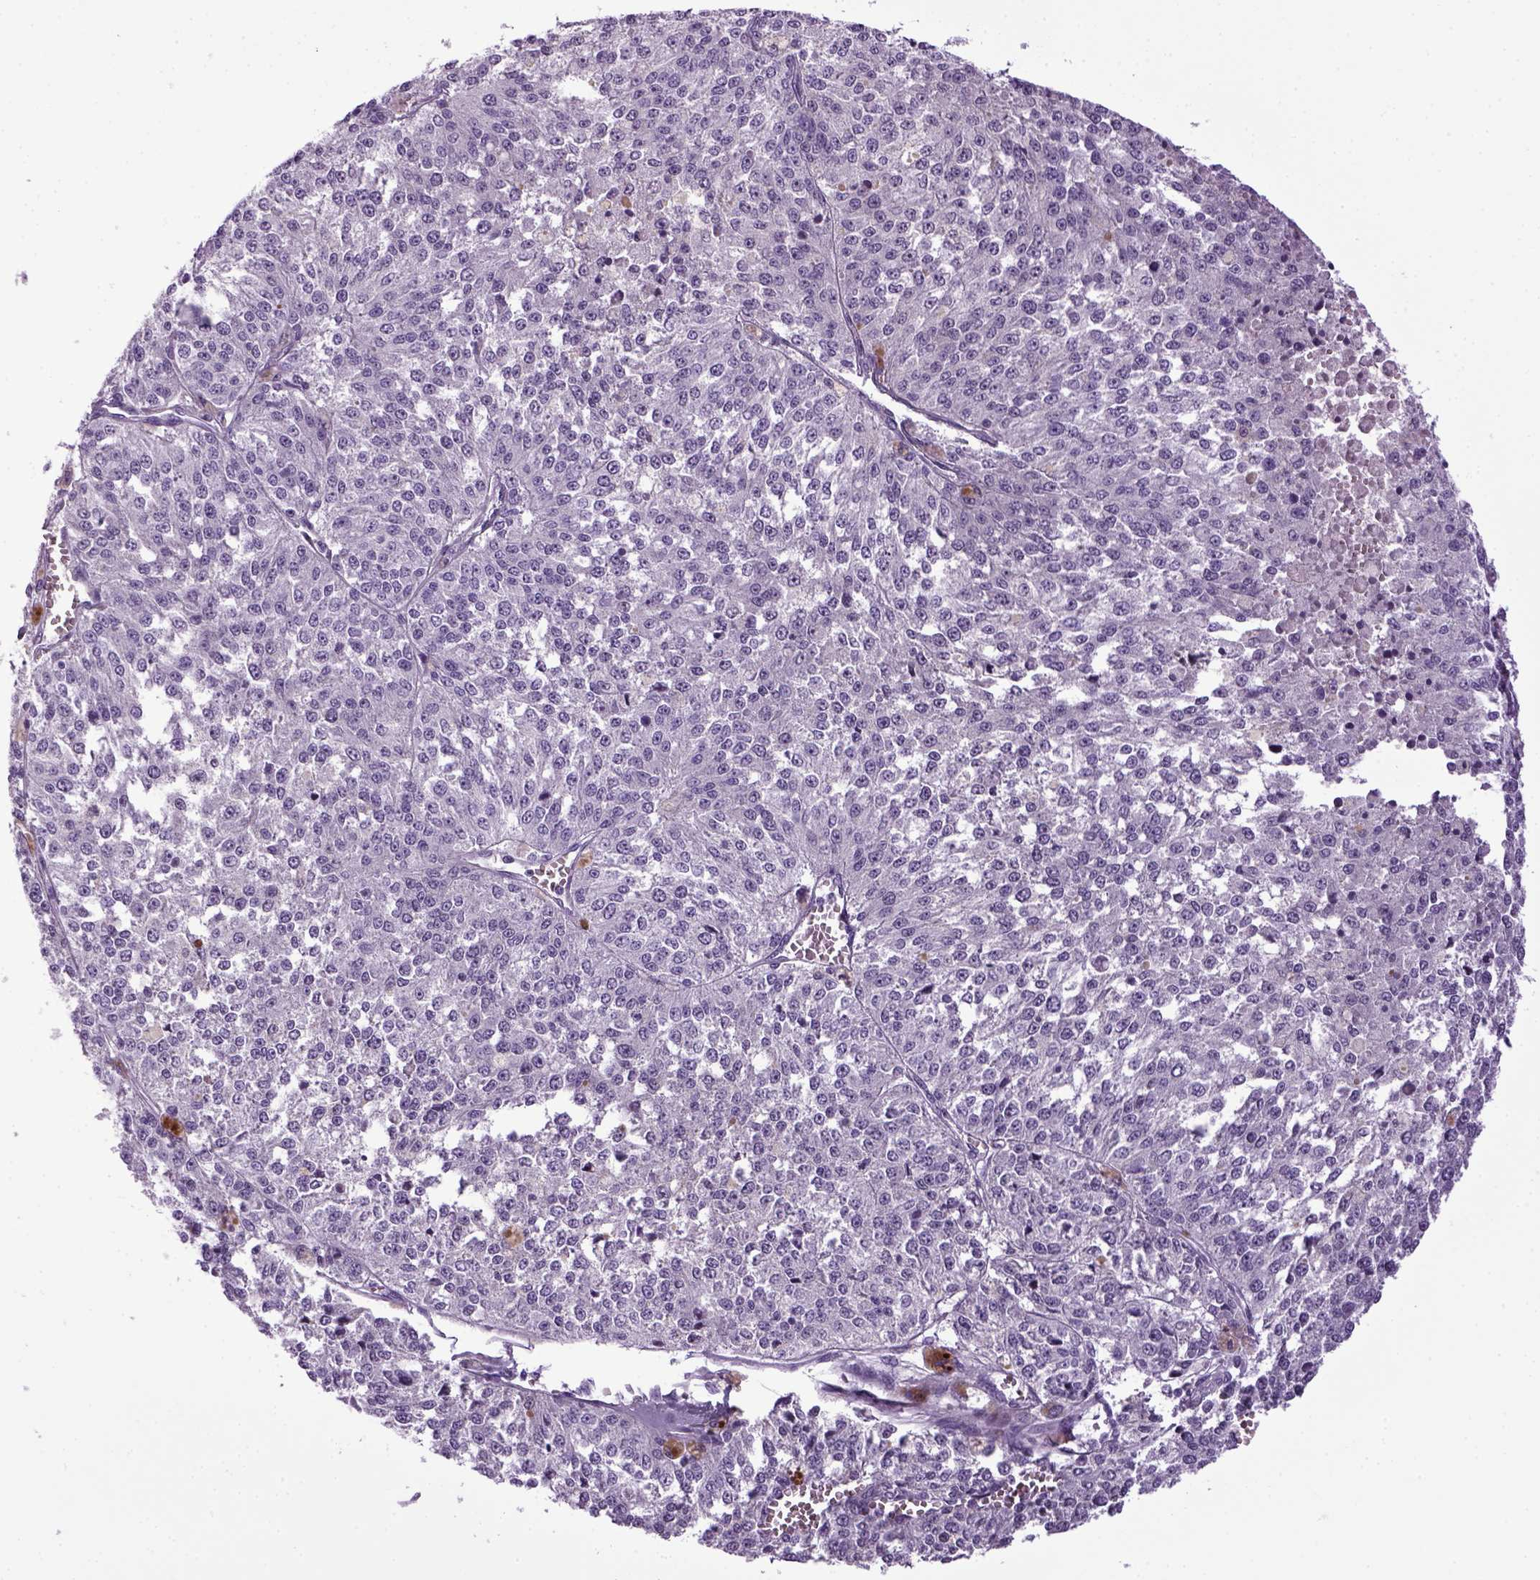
{"staining": {"intensity": "negative", "quantity": "none", "location": "none"}, "tissue": "melanoma", "cell_type": "Tumor cells", "image_type": "cancer", "snomed": [{"axis": "morphology", "description": "Malignant melanoma, Metastatic site"}, {"axis": "topography", "description": "Lymph node"}], "caption": "This is an IHC photomicrograph of malignant melanoma (metastatic site). There is no expression in tumor cells.", "gene": "HMCN2", "patient": {"sex": "female", "age": 64}}